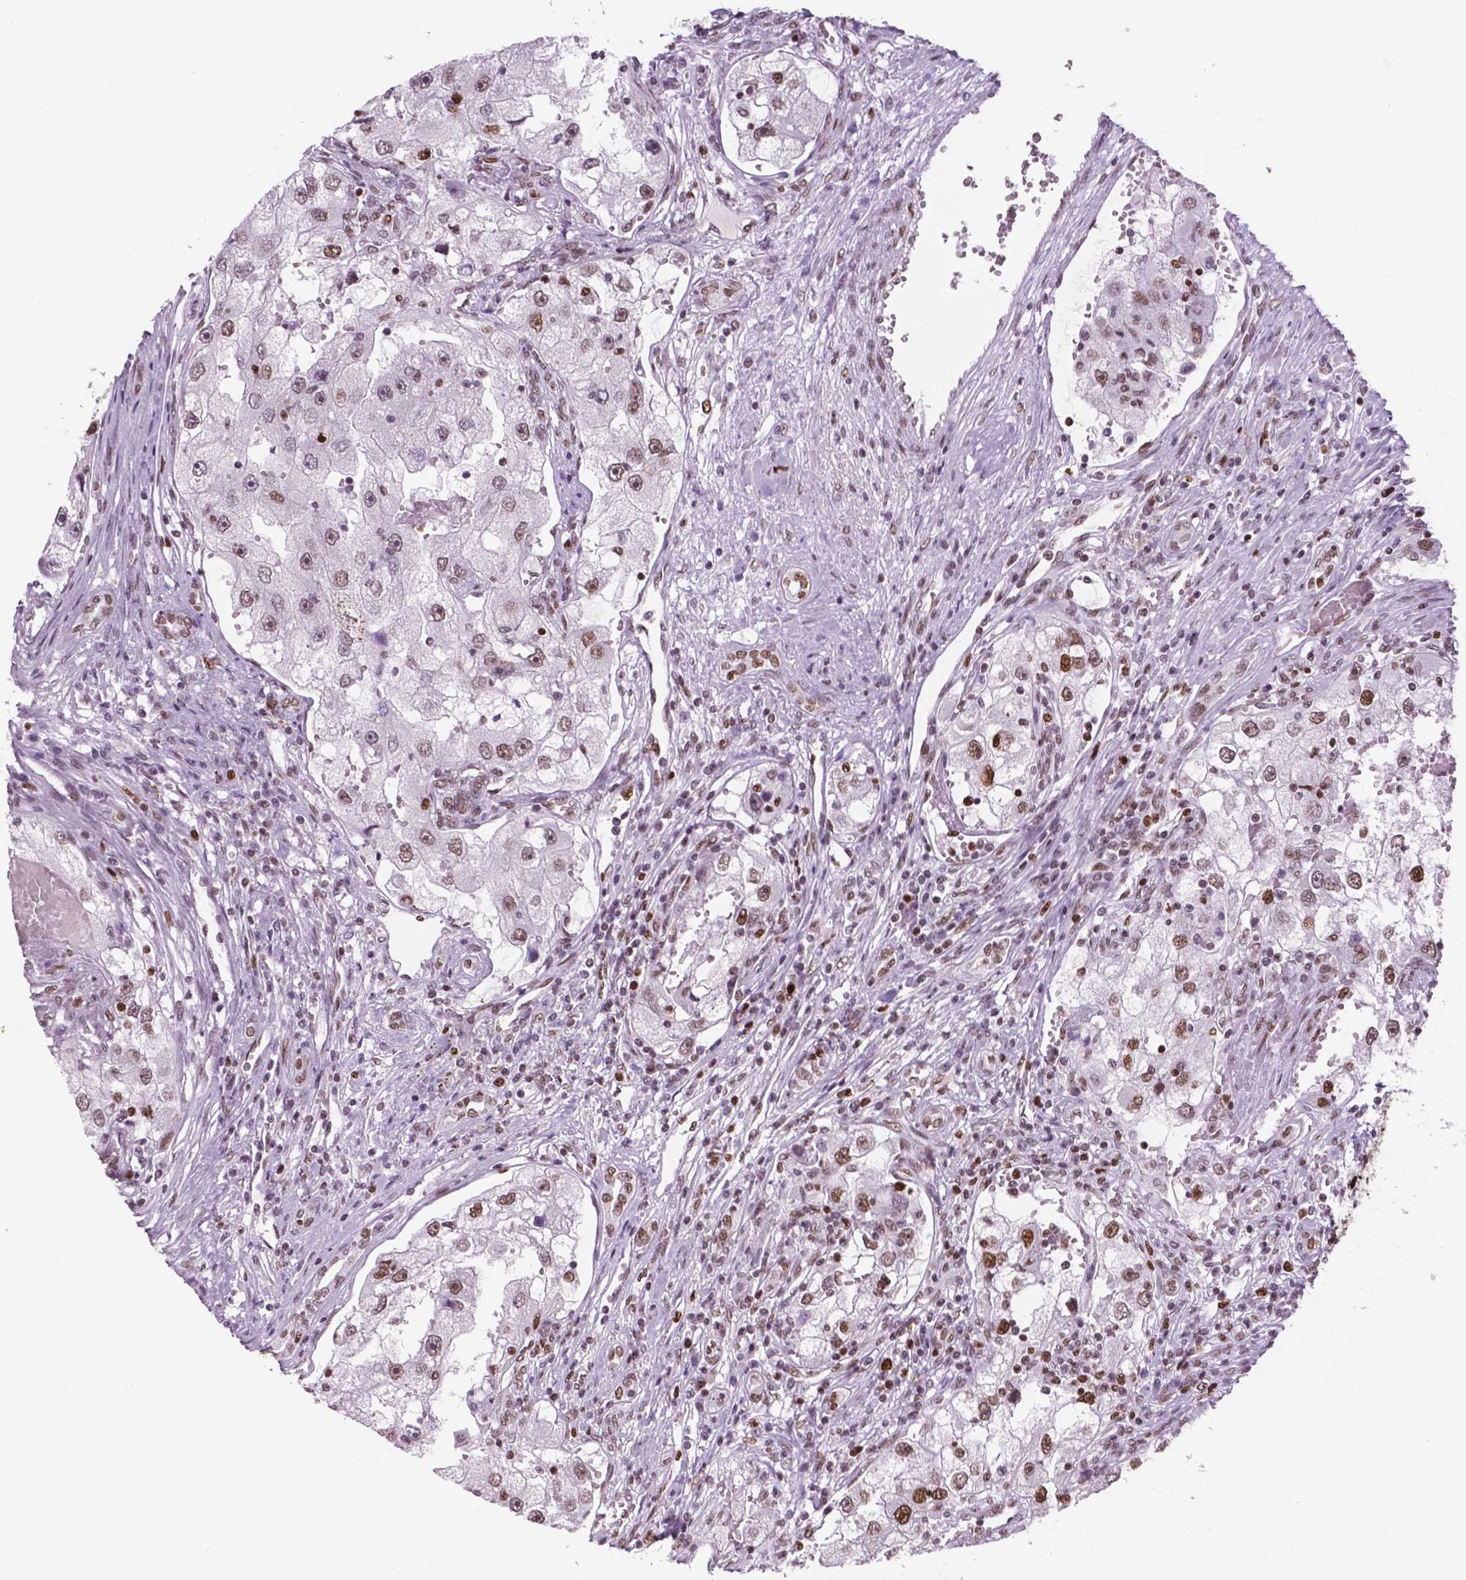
{"staining": {"intensity": "strong", "quantity": "25%-75%", "location": "nuclear"}, "tissue": "renal cancer", "cell_type": "Tumor cells", "image_type": "cancer", "snomed": [{"axis": "morphology", "description": "Adenocarcinoma, NOS"}, {"axis": "topography", "description": "Kidney"}], "caption": "Immunohistochemical staining of human adenocarcinoma (renal) displays high levels of strong nuclear protein expression in about 25%-75% of tumor cells.", "gene": "MSH6", "patient": {"sex": "male", "age": 63}}